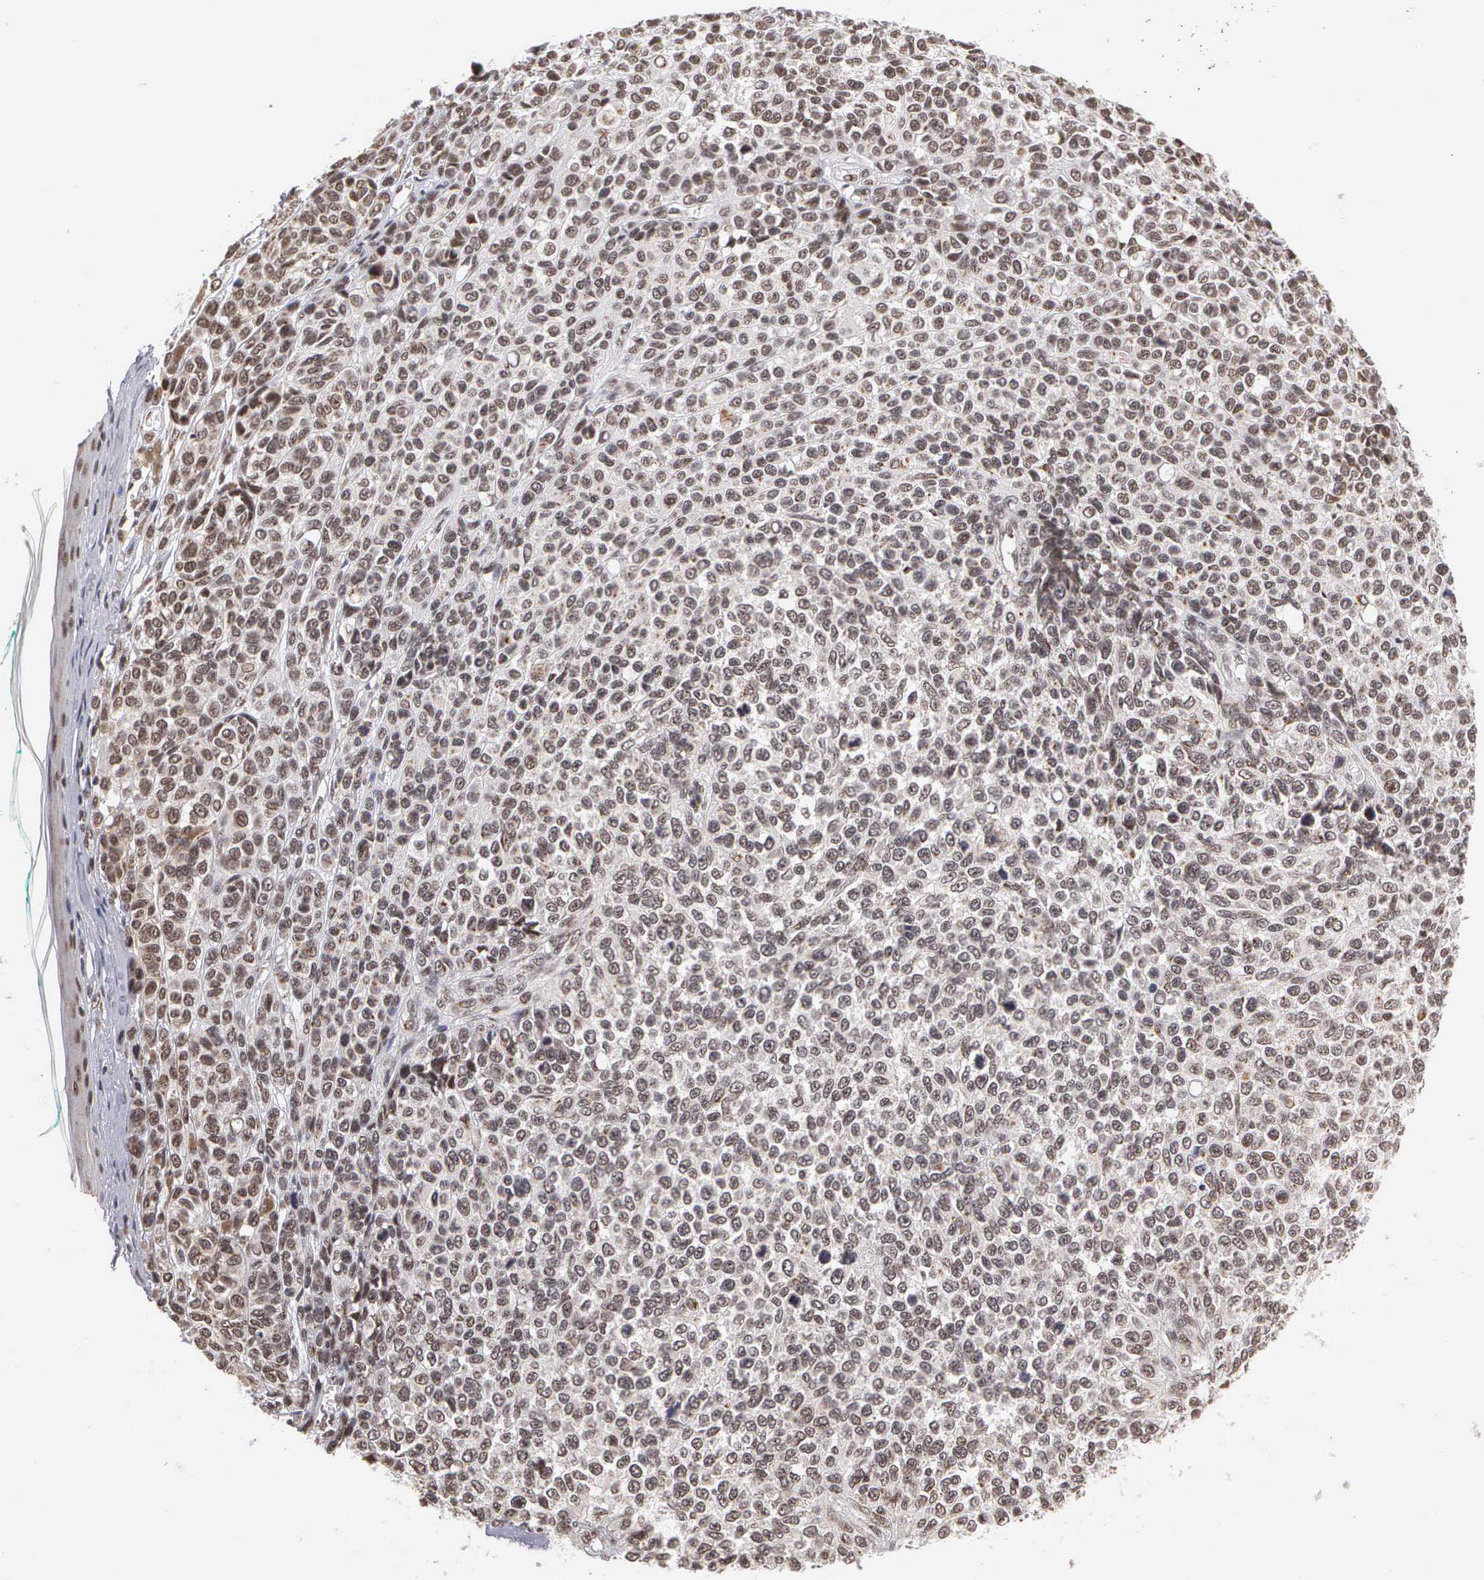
{"staining": {"intensity": "strong", "quantity": ">75%", "location": "nuclear"}, "tissue": "melanoma", "cell_type": "Tumor cells", "image_type": "cancer", "snomed": [{"axis": "morphology", "description": "Malignant melanoma, NOS"}, {"axis": "topography", "description": "Skin"}], "caption": "Immunohistochemistry staining of melanoma, which displays high levels of strong nuclear positivity in about >75% of tumor cells indicating strong nuclear protein staining. The staining was performed using DAB (3,3'-diaminobenzidine) (brown) for protein detection and nuclei were counterstained in hematoxylin (blue).", "gene": "GTF2A1", "patient": {"sex": "female", "age": 85}}